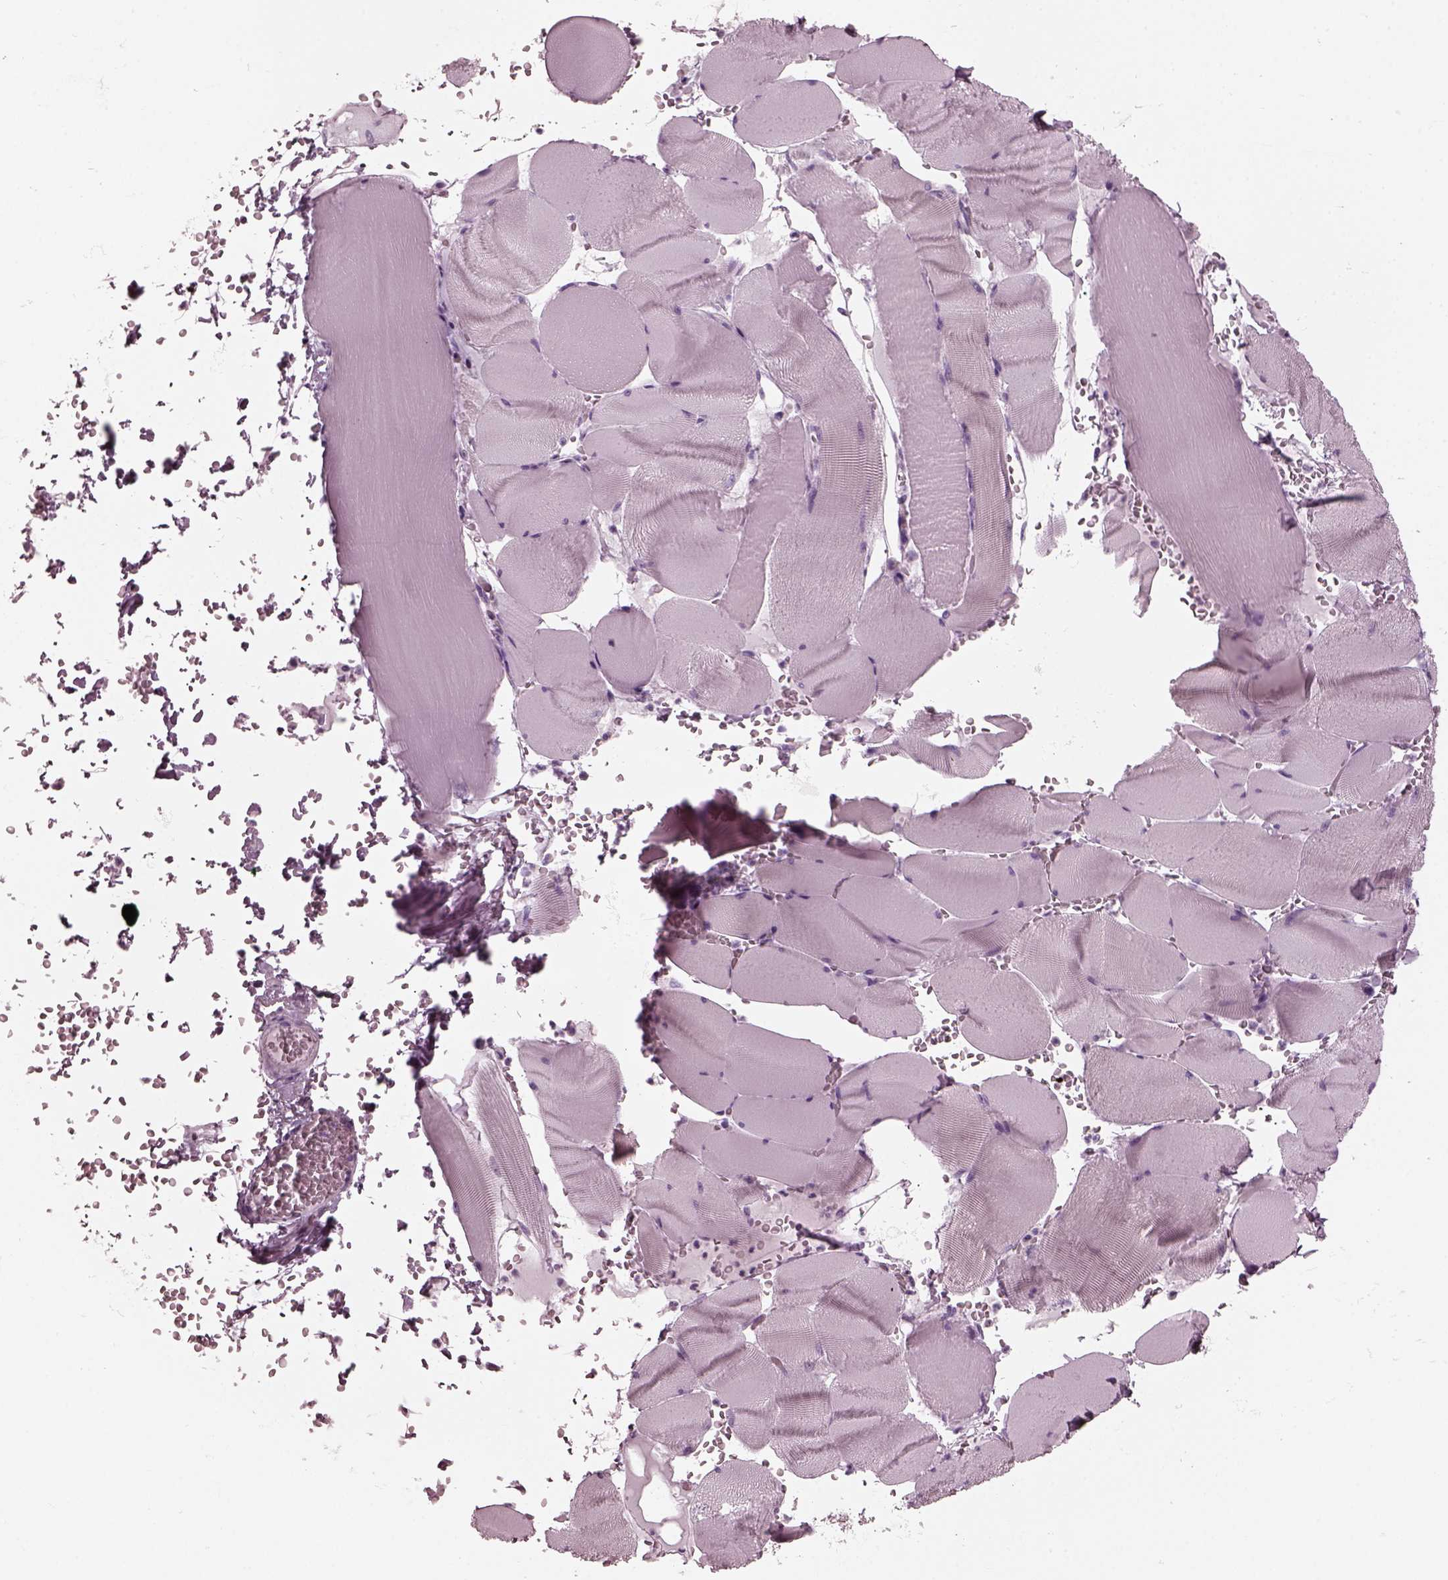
{"staining": {"intensity": "negative", "quantity": "none", "location": "none"}, "tissue": "skeletal muscle", "cell_type": "Myocytes", "image_type": "normal", "snomed": [{"axis": "morphology", "description": "Normal tissue, NOS"}, {"axis": "topography", "description": "Skeletal muscle"}], "caption": "Myocytes are negative for protein expression in normal human skeletal muscle. (DAB (3,3'-diaminobenzidine) IHC, high magnification).", "gene": "RCVRN", "patient": {"sex": "male", "age": 56}}